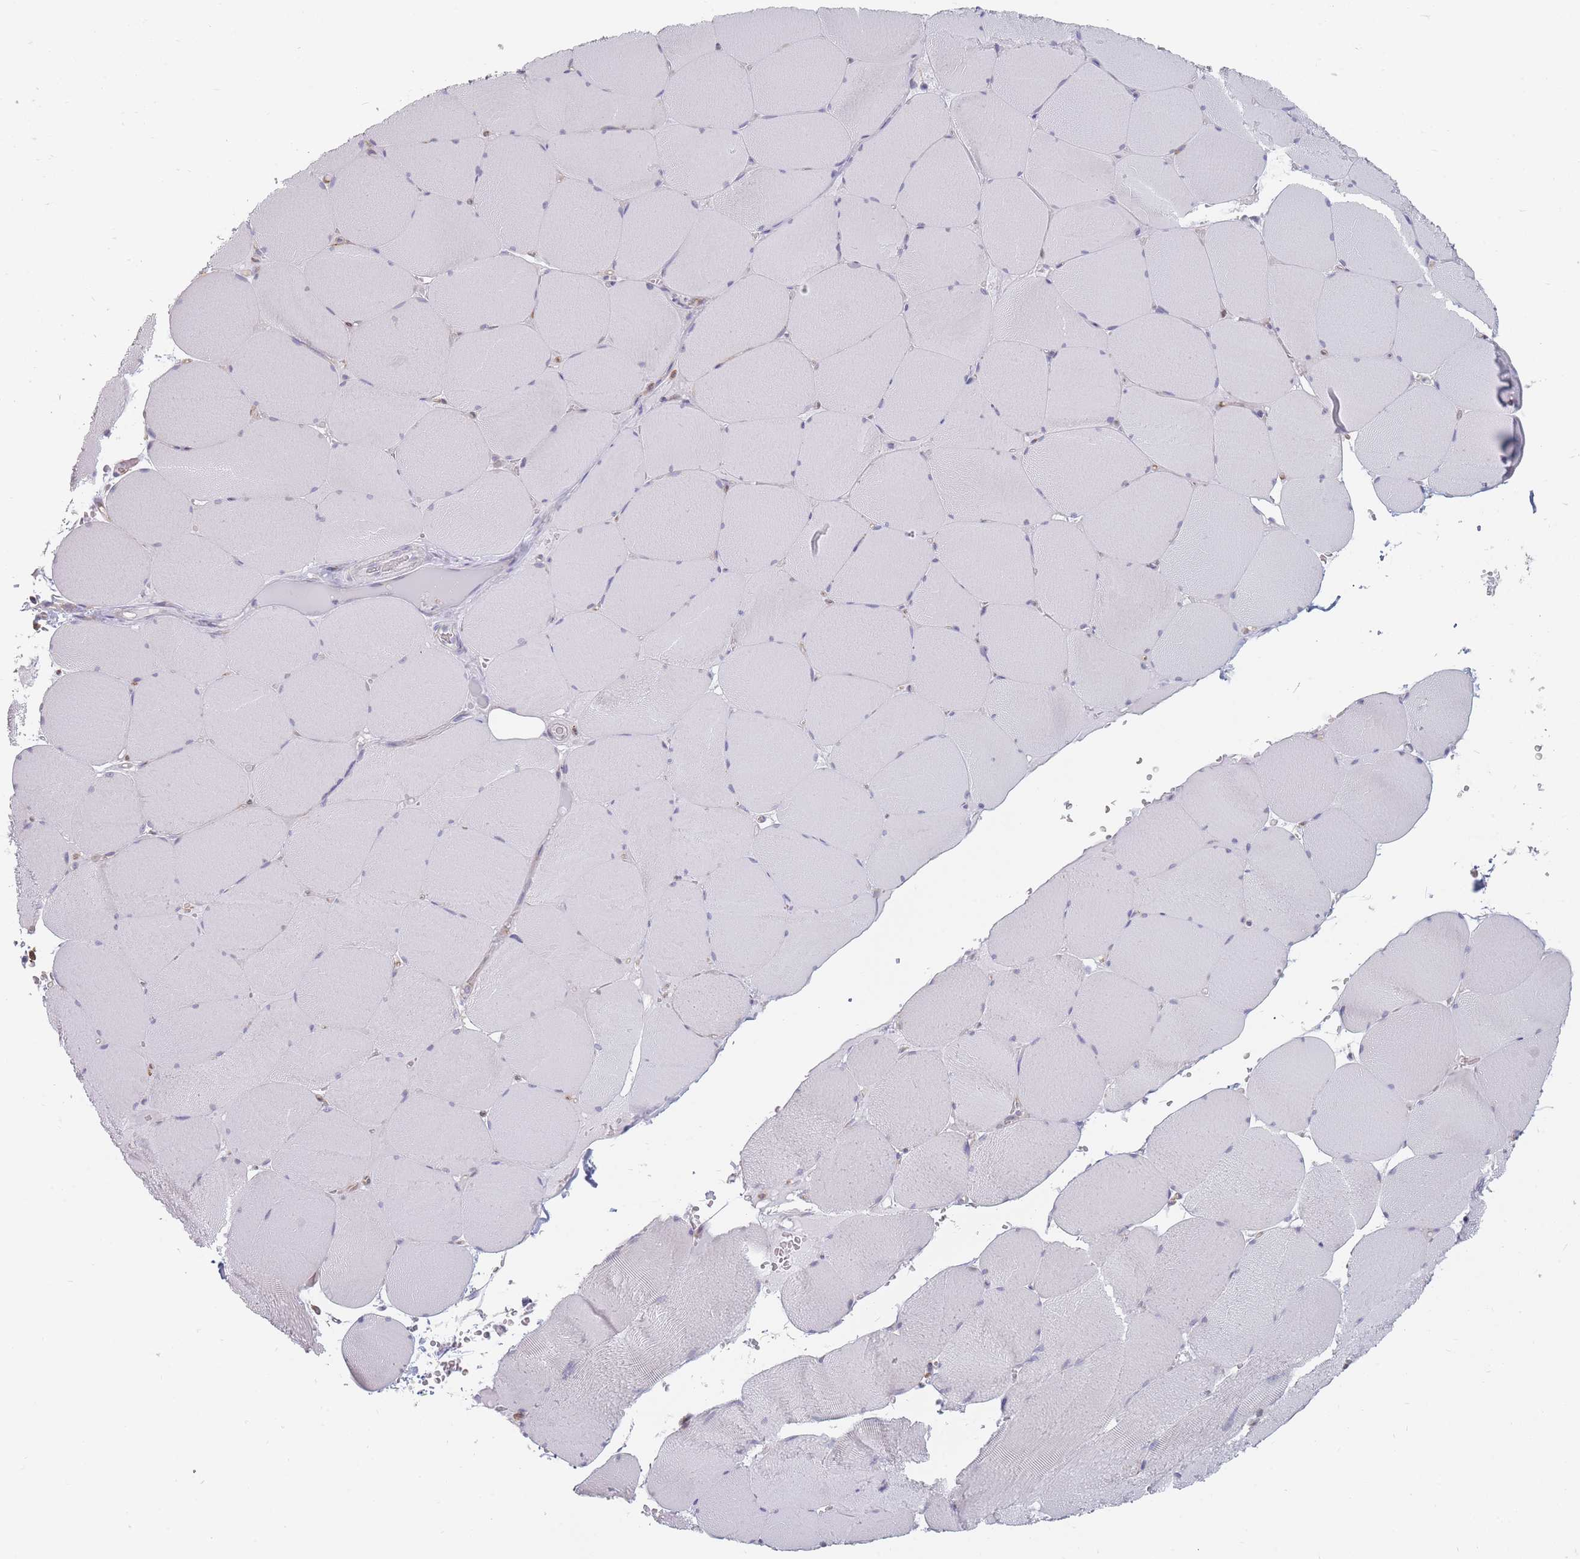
{"staining": {"intensity": "negative", "quantity": "none", "location": "none"}, "tissue": "skeletal muscle", "cell_type": "Myocytes", "image_type": "normal", "snomed": [{"axis": "morphology", "description": "Normal tissue, NOS"}, {"axis": "topography", "description": "Skeletal muscle"}, {"axis": "topography", "description": "Head-Neck"}], "caption": "Photomicrograph shows no significant protein staining in myocytes of normal skeletal muscle. (IHC, brightfield microscopy, high magnification).", "gene": "MAP1S", "patient": {"sex": "male", "age": 66}}